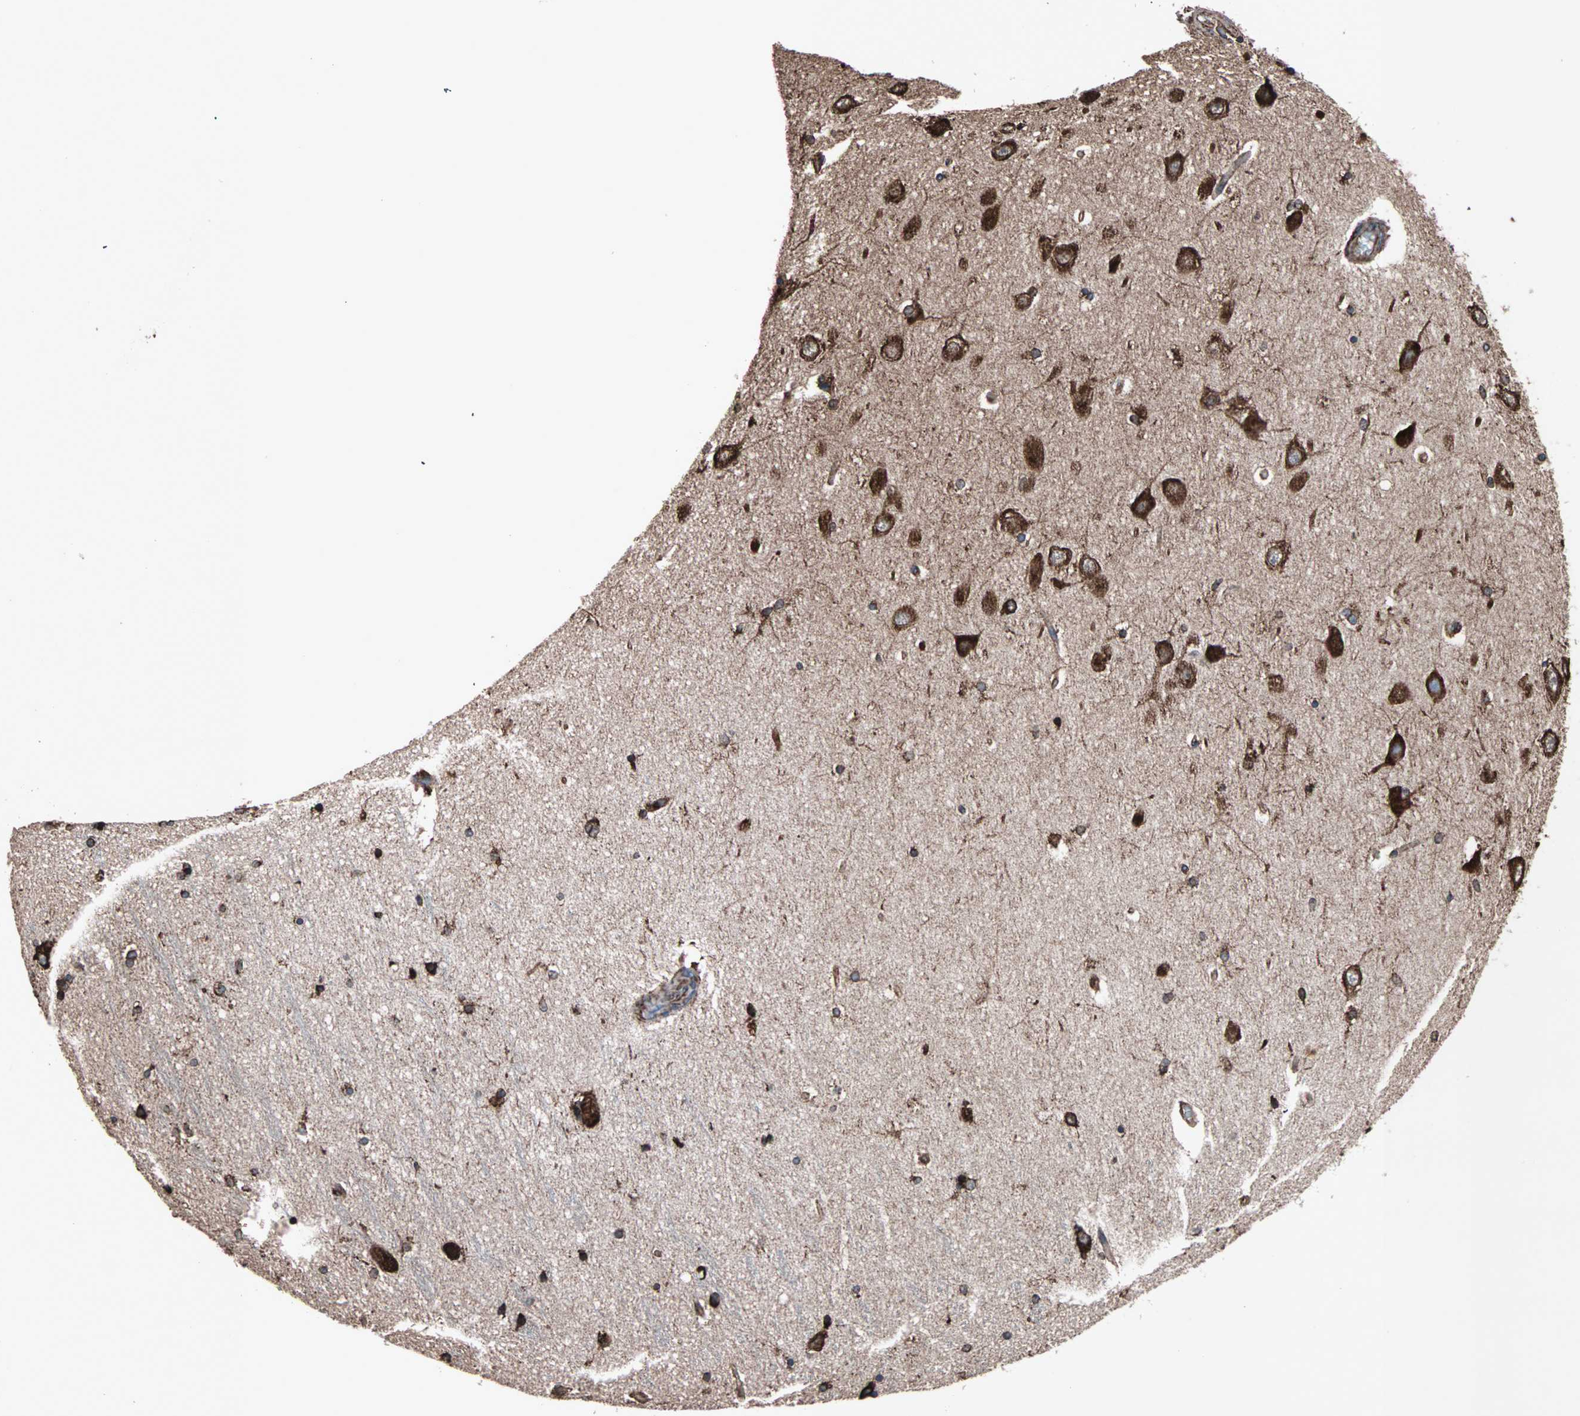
{"staining": {"intensity": "strong", "quantity": ">75%", "location": "cytoplasmic/membranous"}, "tissue": "hippocampus", "cell_type": "Glial cells", "image_type": "normal", "snomed": [{"axis": "morphology", "description": "Normal tissue, NOS"}, {"axis": "topography", "description": "Hippocampus"}], "caption": "High-power microscopy captured an immunohistochemistry (IHC) micrograph of benign hippocampus, revealing strong cytoplasmic/membranous positivity in about >75% of glial cells.", "gene": "HSP90B1", "patient": {"sex": "female", "age": 54}}